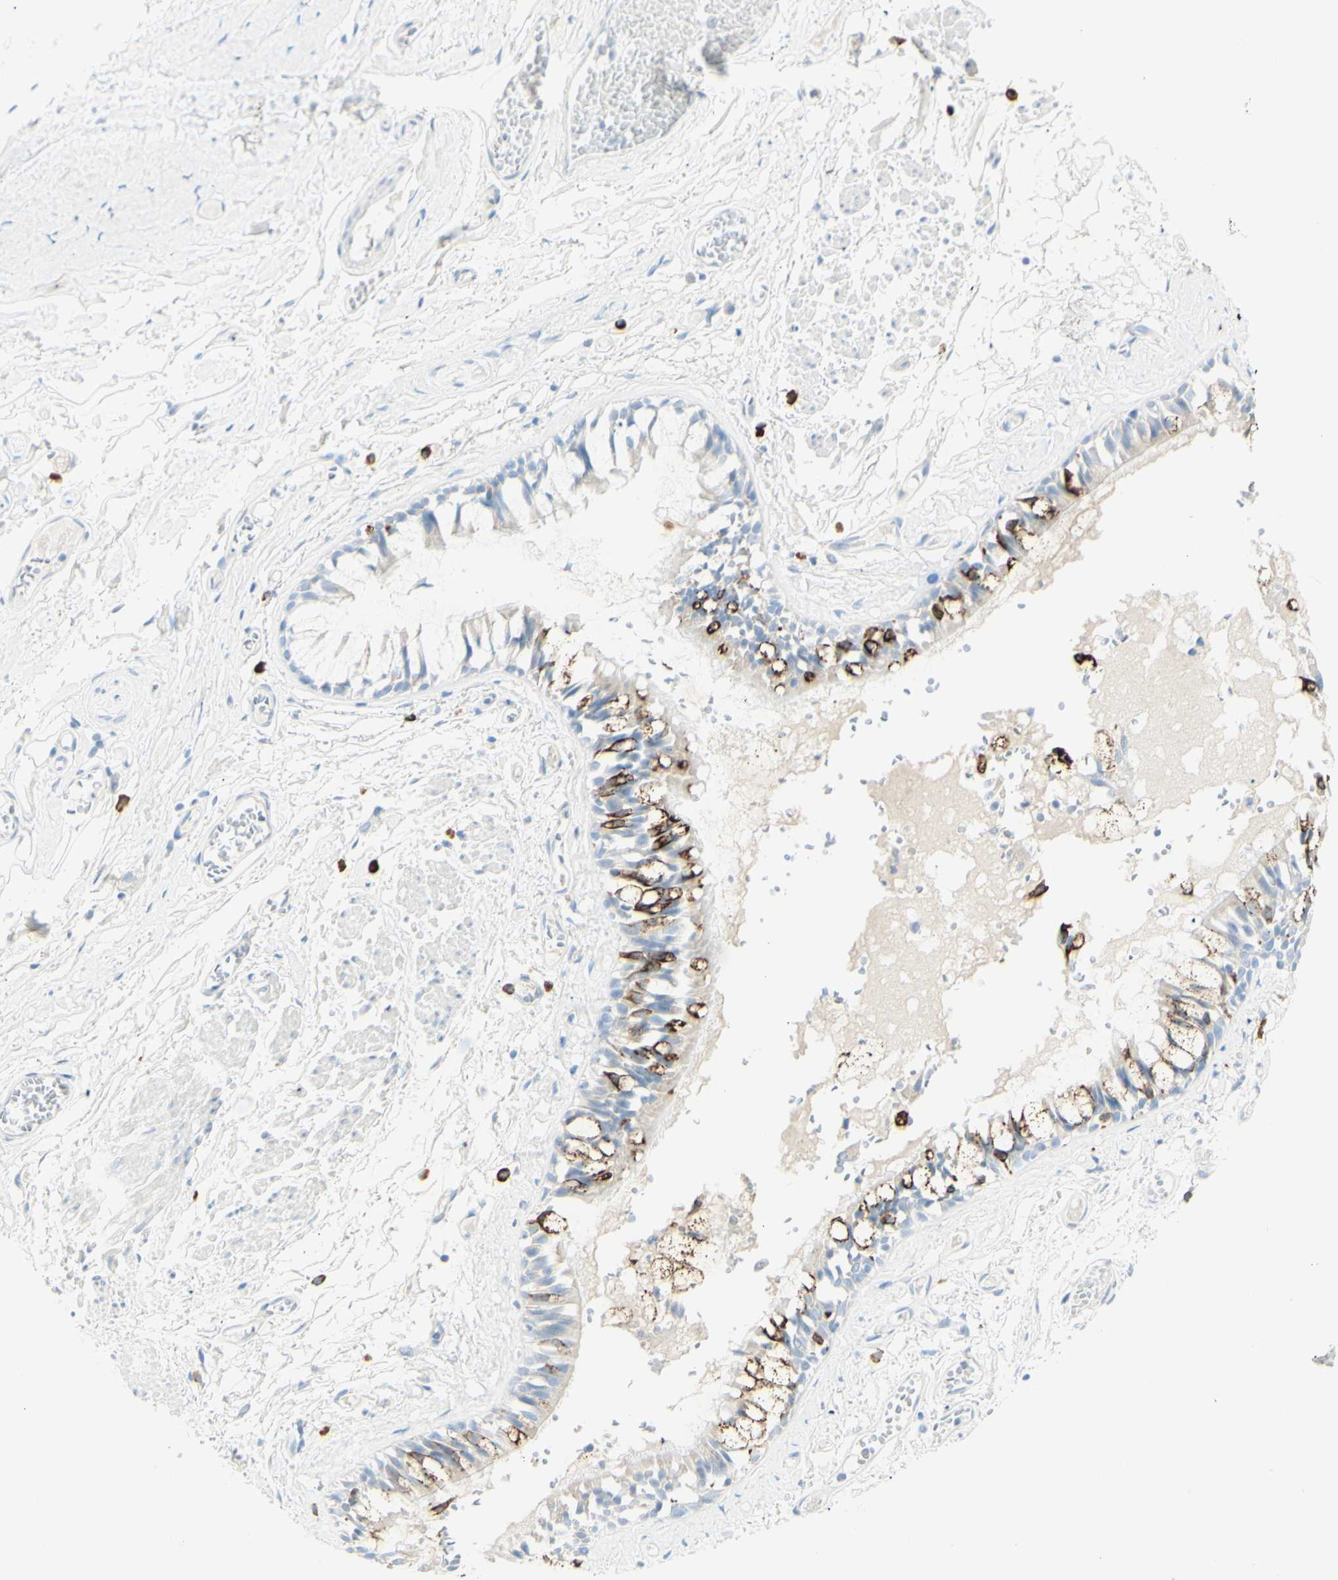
{"staining": {"intensity": "strong", "quantity": "25%-75%", "location": "cytoplasmic/membranous"}, "tissue": "bronchus", "cell_type": "Respiratory epithelial cells", "image_type": "normal", "snomed": [{"axis": "morphology", "description": "Normal tissue, NOS"}, {"axis": "morphology", "description": "Inflammation, NOS"}, {"axis": "topography", "description": "Cartilage tissue"}, {"axis": "topography", "description": "Lung"}], "caption": "Protein staining shows strong cytoplasmic/membranous positivity in about 25%-75% of respiratory epithelial cells in normal bronchus. Ihc stains the protein of interest in brown and the nuclei are stained blue.", "gene": "LETM1", "patient": {"sex": "male", "age": 71}}